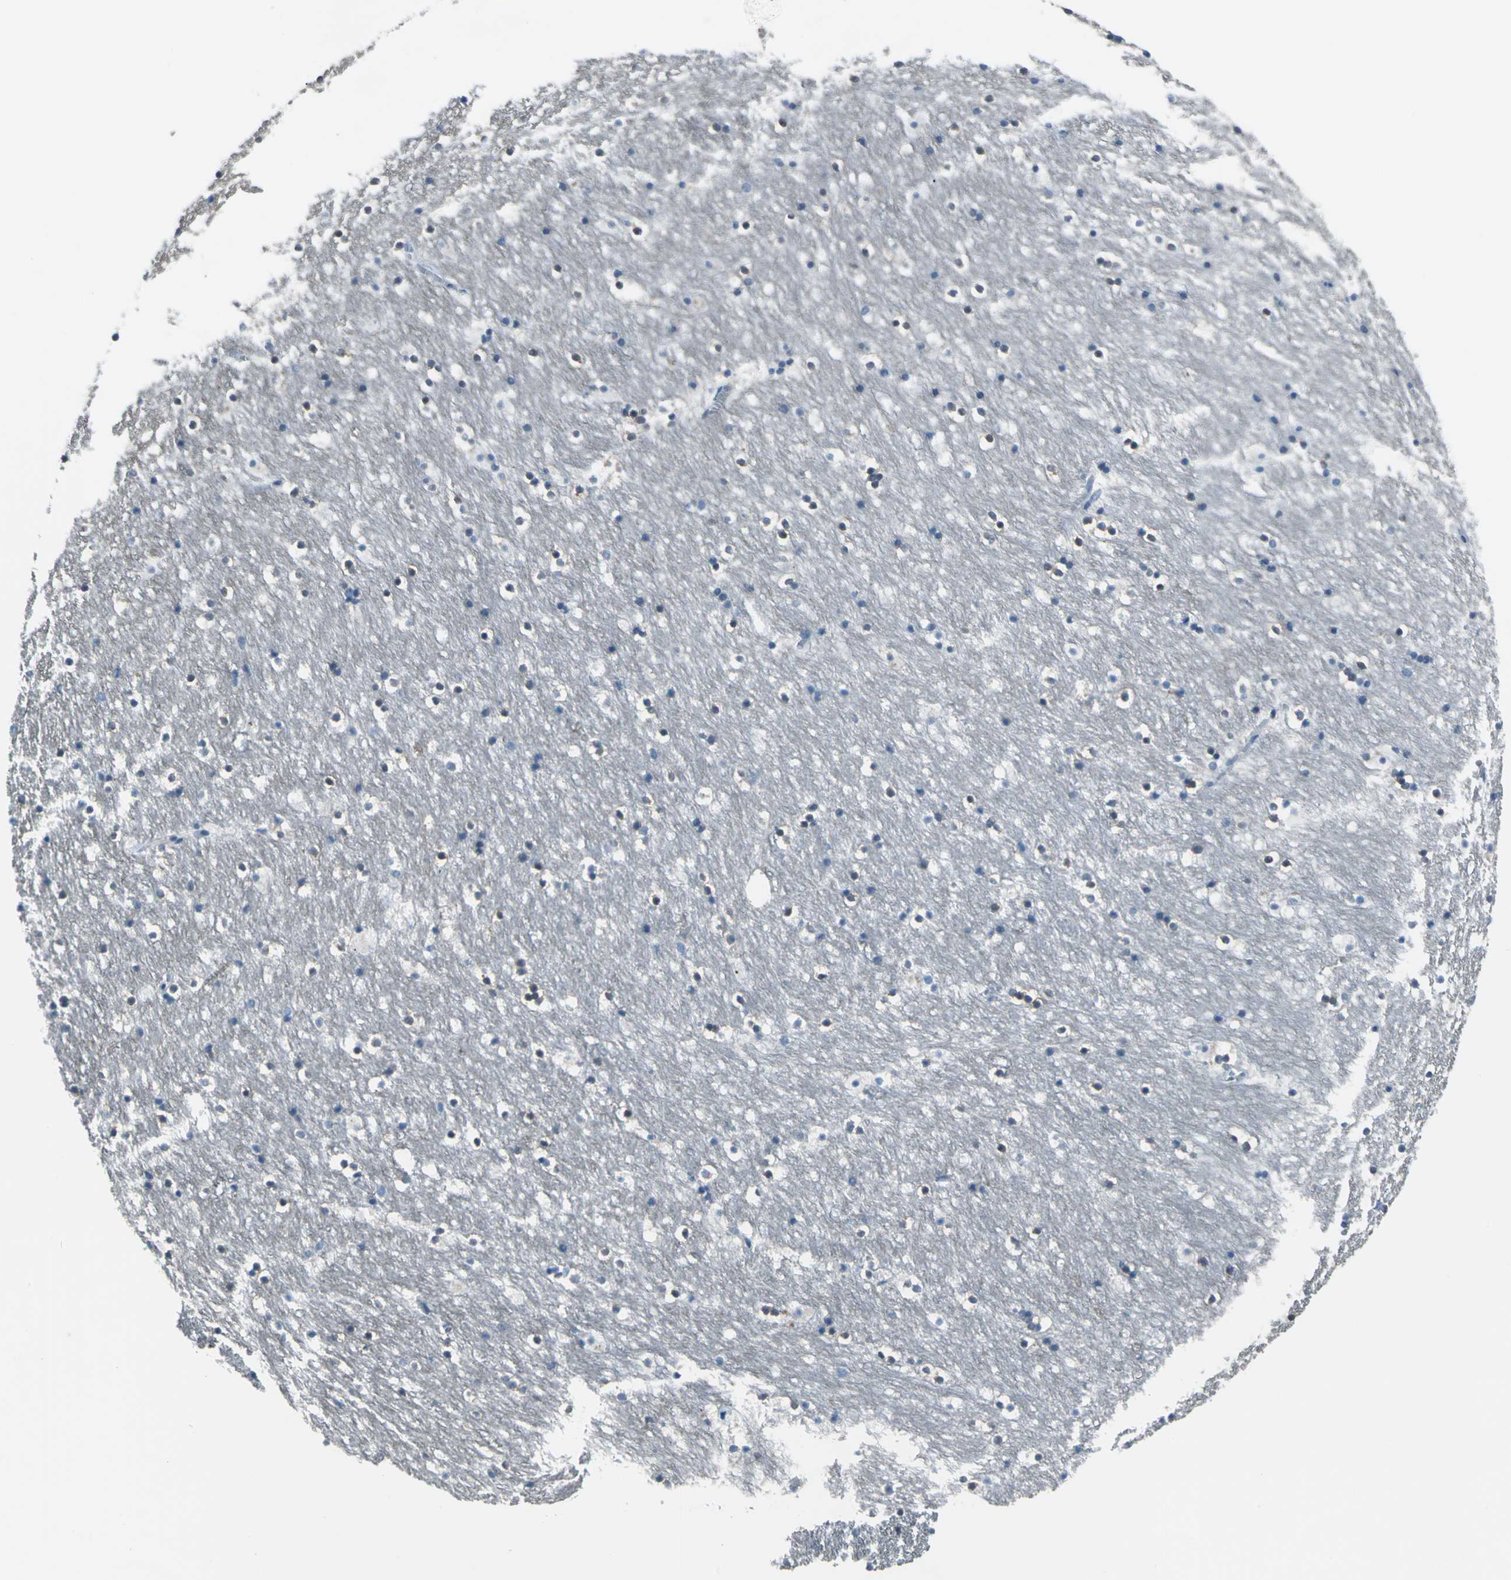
{"staining": {"intensity": "moderate", "quantity": "<25%", "location": "cytoplasmic/membranous"}, "tissue": "caudate", "cell_type": "Glial cells", "image_type": "normal", "snomed": [{"axis": "morphology", "description": "Normal tissue, NOS"}, {"axis": "topography", "description": "Lateral ventricle wall"}], "caption": "Unremarkable caudate reveals moderate cytoplasmic/membranous staining in approximately <25% of glial cells.", "gene": "ZNF415", "patient": {"sex": "male", "age": 45}}